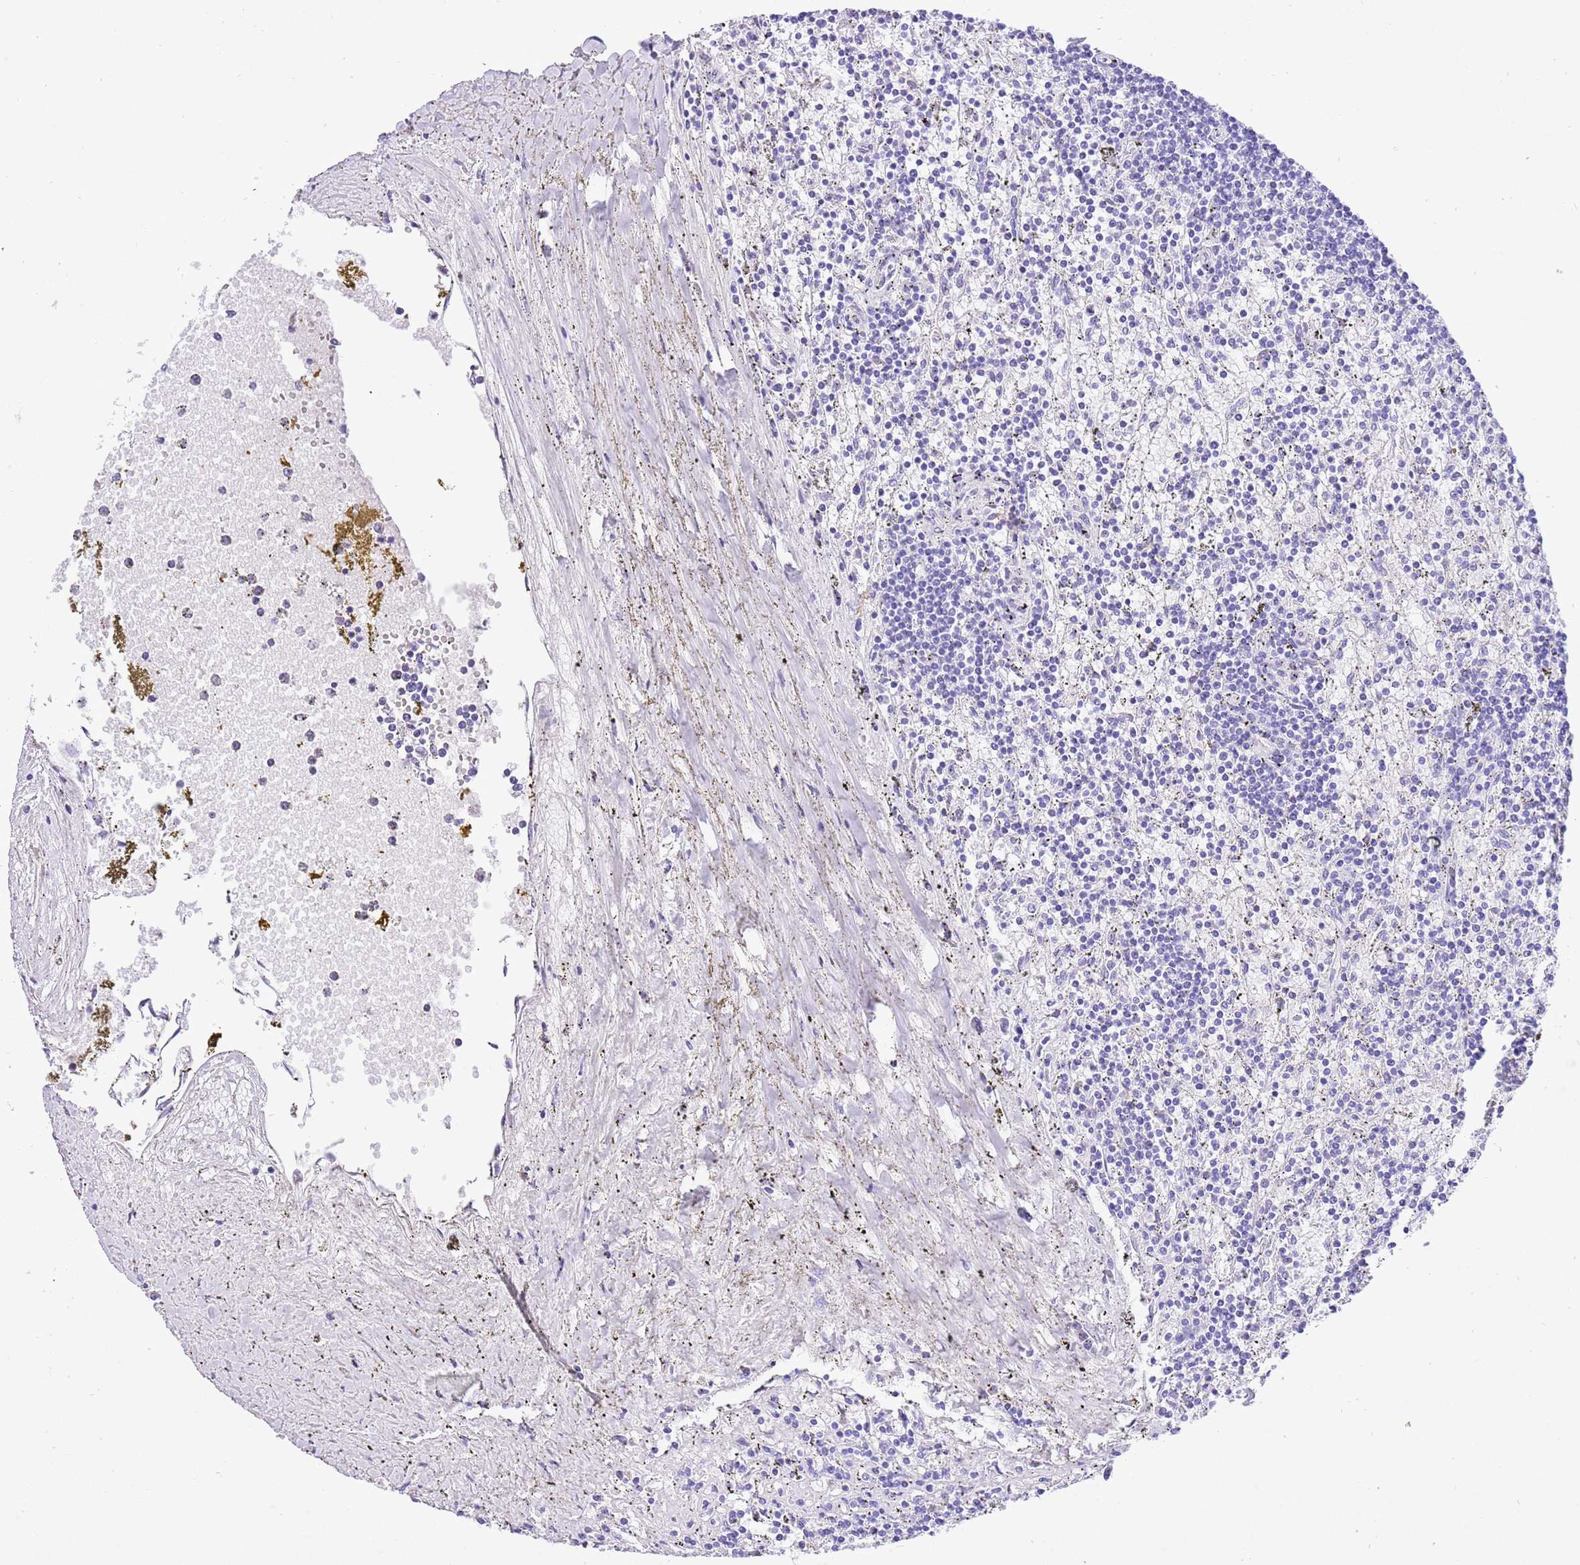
{"staining": {"intensity": "negative", "quantity": "none", "location": "none"}, "tissue": "lymphoma", "cell_type": "Tumor cells", "image_type": "cancer", "snomed": [{"axis": "morphology", "description": "Malignant lymphoma, non-Hodgkin's type, Low grade"}, {"axis": "topography", "description": "Spleen"}], "caption": "Tumor cells show no significant positivity in low-grade malignant lymphoma, non-Hodgkin's type.", "gene": "R3HDM4", "patient": {"sex": "male", "age": 76}}